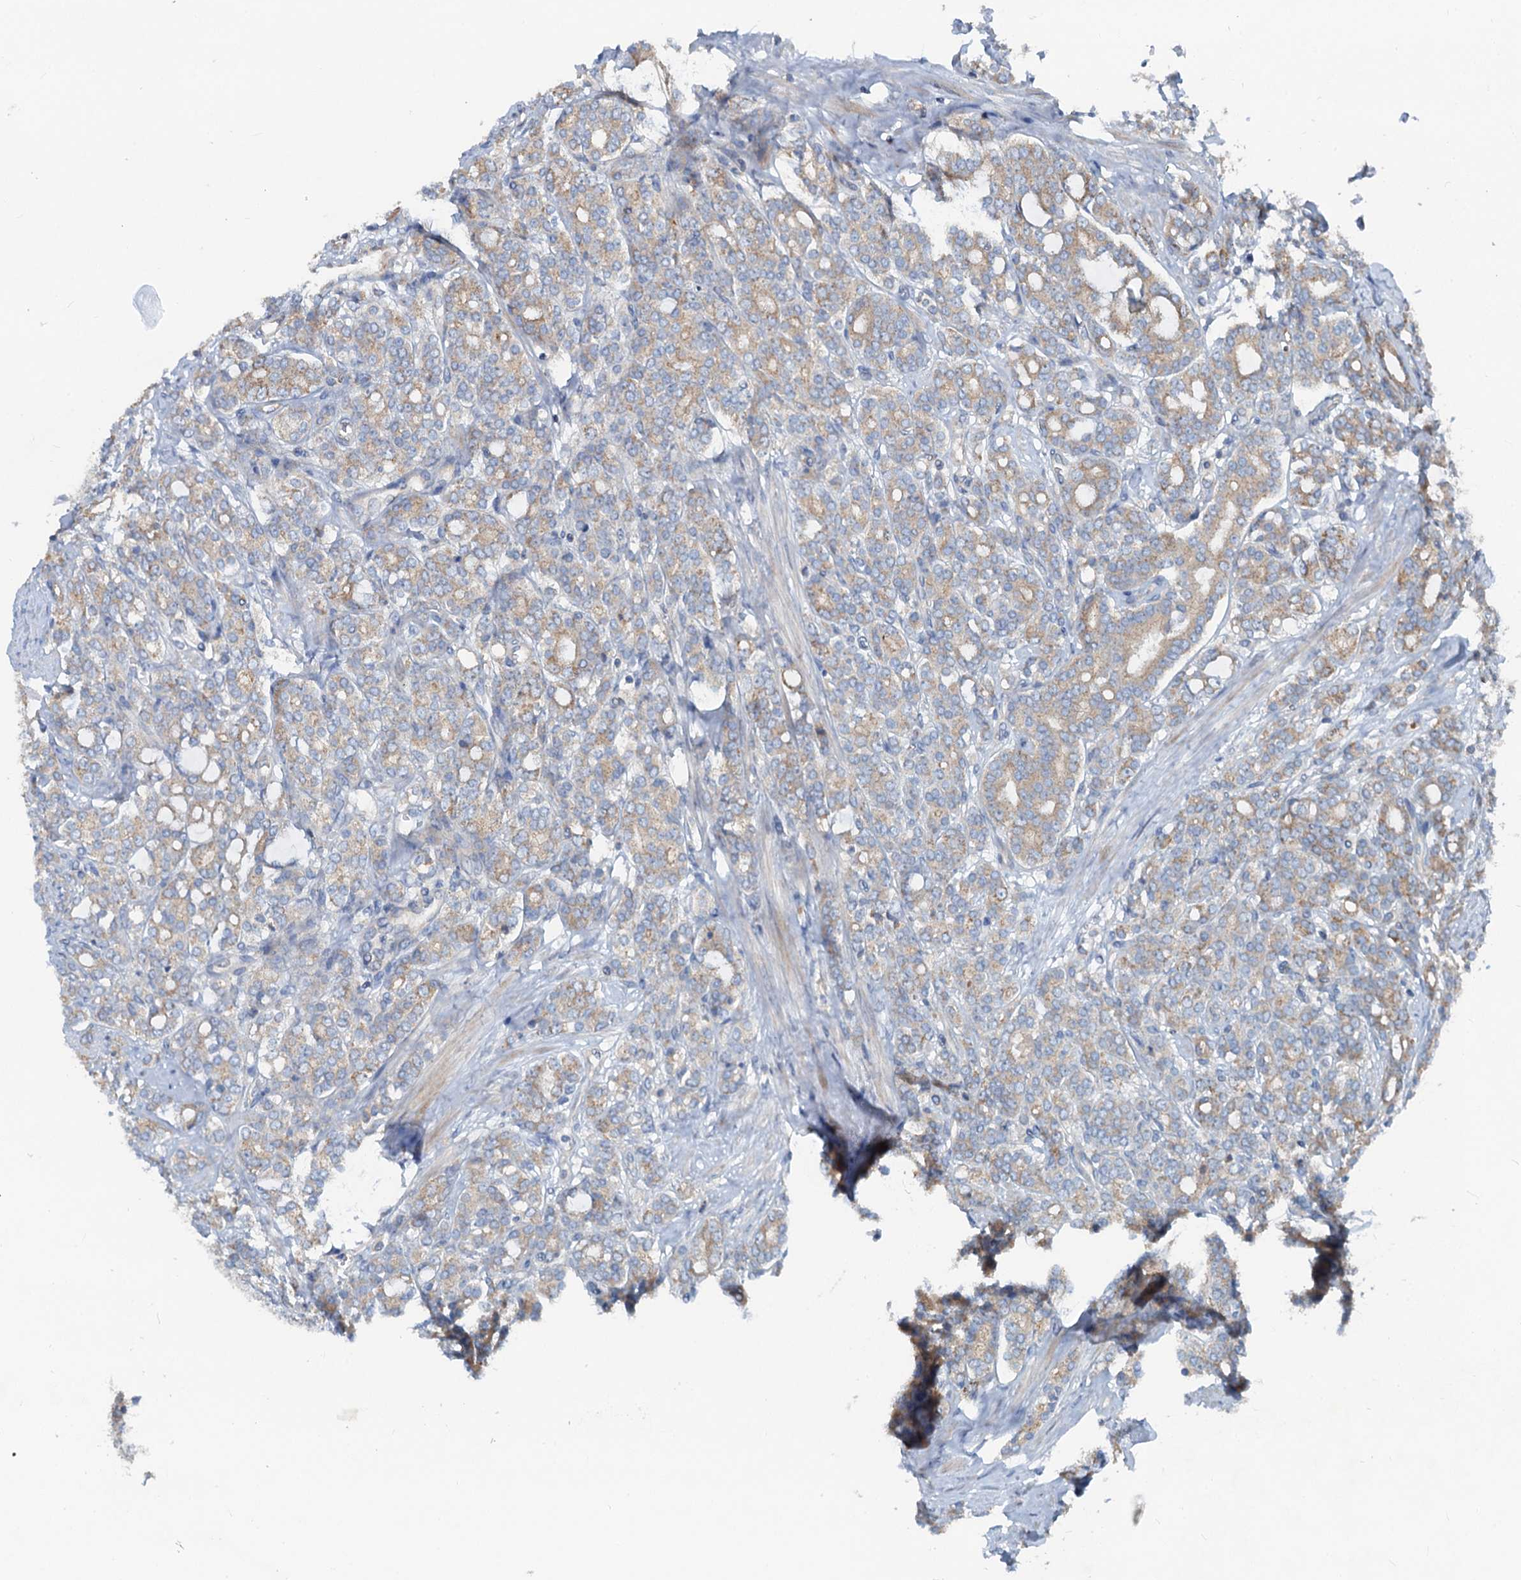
{"staining": {"intensity": "moderate", "quantity": "25%-75%", "location": "cytoplasmic/membranous"}, "tissue": "prostate cancer", "cell_type": "Tumor cells", "image_type": "cancer", "snomed": [{"axis": "morphology", "description": "Adenocarcinoma, High grade"}, {"axis": "topography", "description": "Prostate"}], "caption": "Protein positivity by immunohistochemistry (IHC) demonstrates moderate cytoplasmic/membranous staining in about 25%-75% of tumor cells in prostate cancer. Nuclei are stained in blue.", "gene": "ANKRD26", "patient": {"sex": "male", "age": 62}}